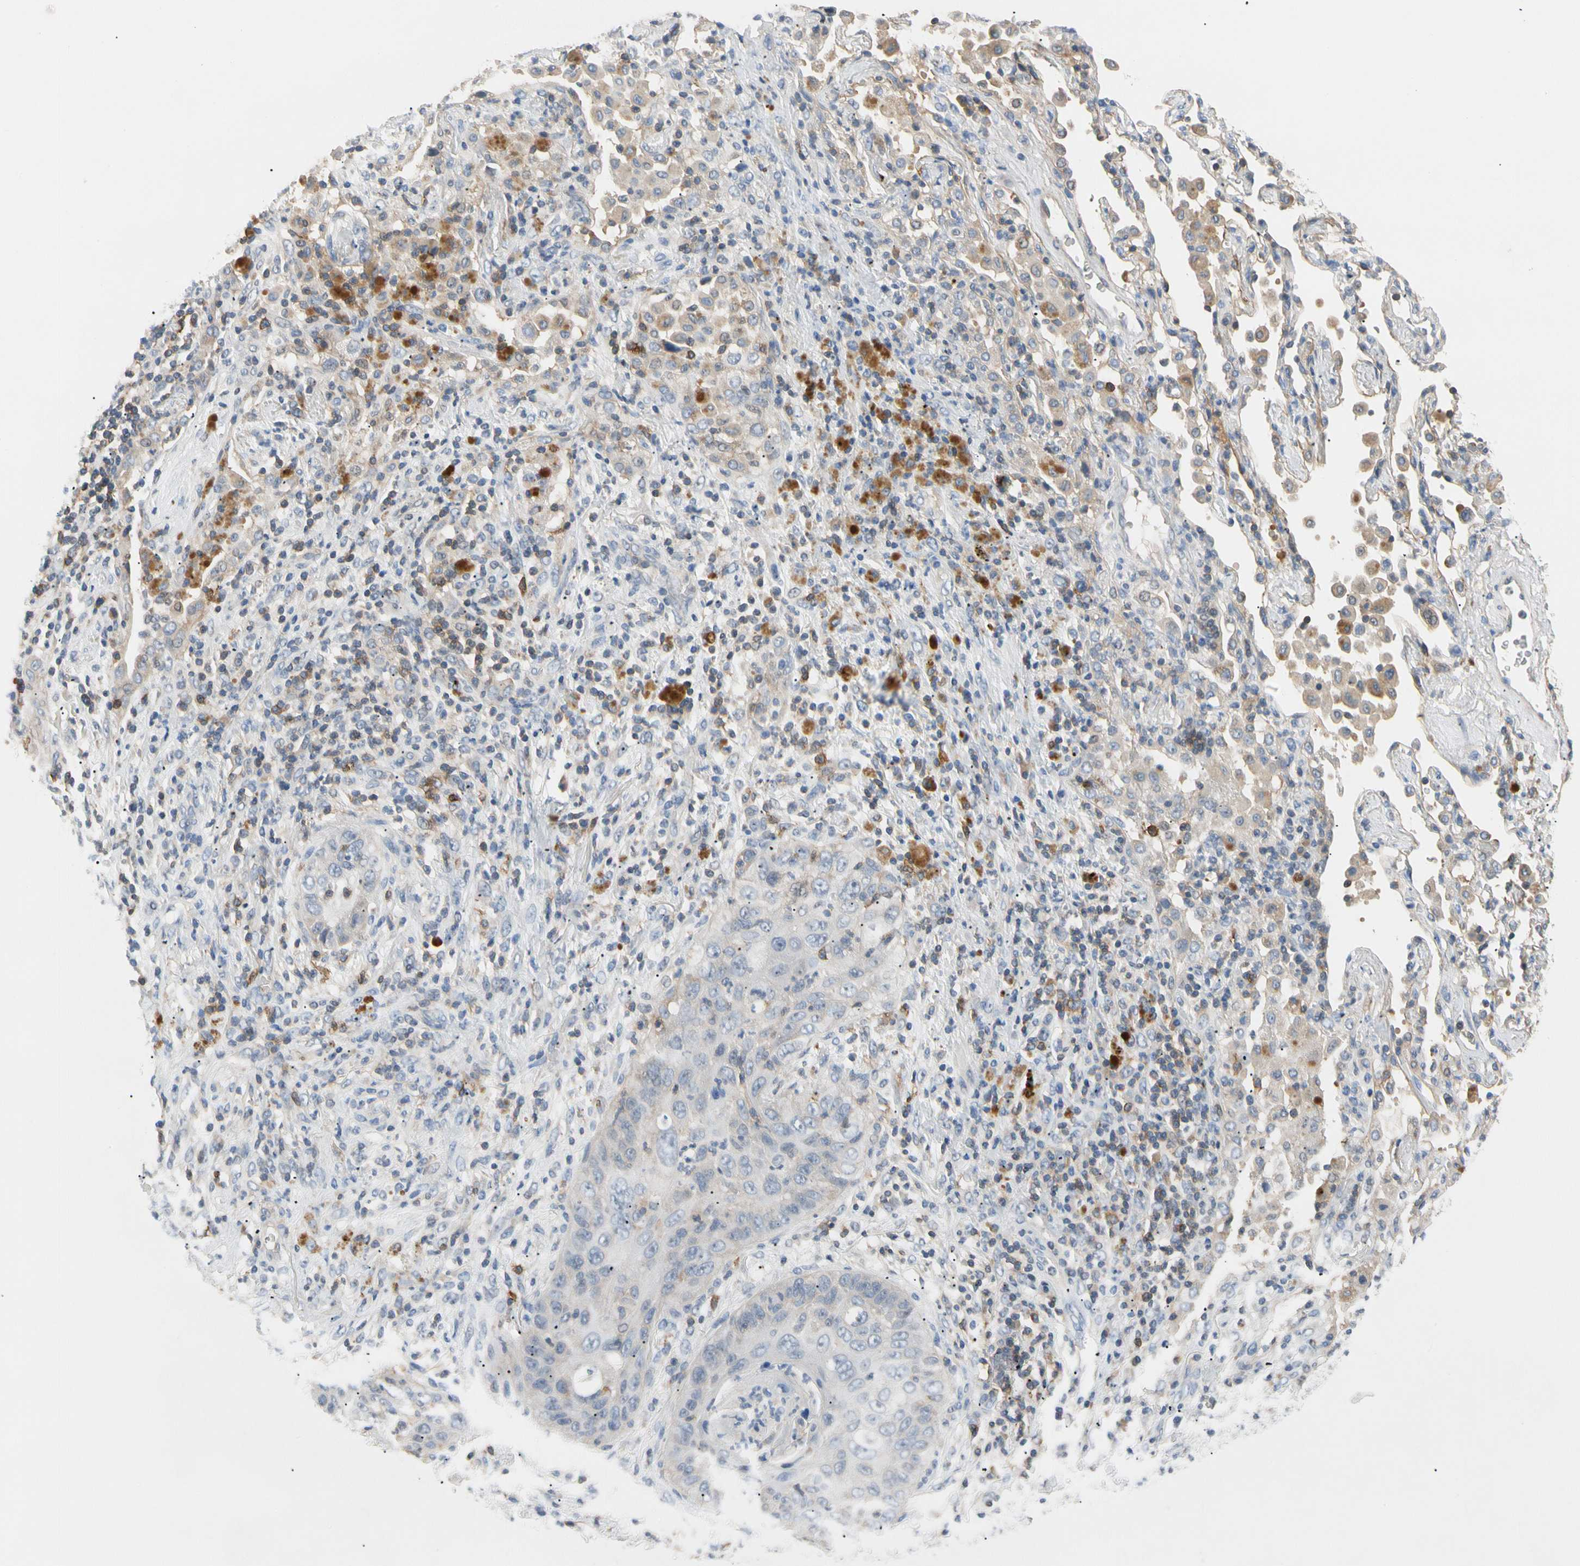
{"staining": {"intensity": "negative", "quantity": "none", "location": "none"}, "tissue": "lung cancer", "cell_type": "Tumor cells", "image_type": "cancer", "snomed": [{"axis": "morphology", "description": "Squamous cell carcinoma, NOS"}, {"axis": "topography", "description": "Lung"}], "caption": "Human squamous cell carcinoma (lung) stained for a protein using immunohistochemistry (IHC) demonstrates no positivity in tumor cells.", "gene": "TNFRSF18", "patient": {"sex": "female", "age": 67}}